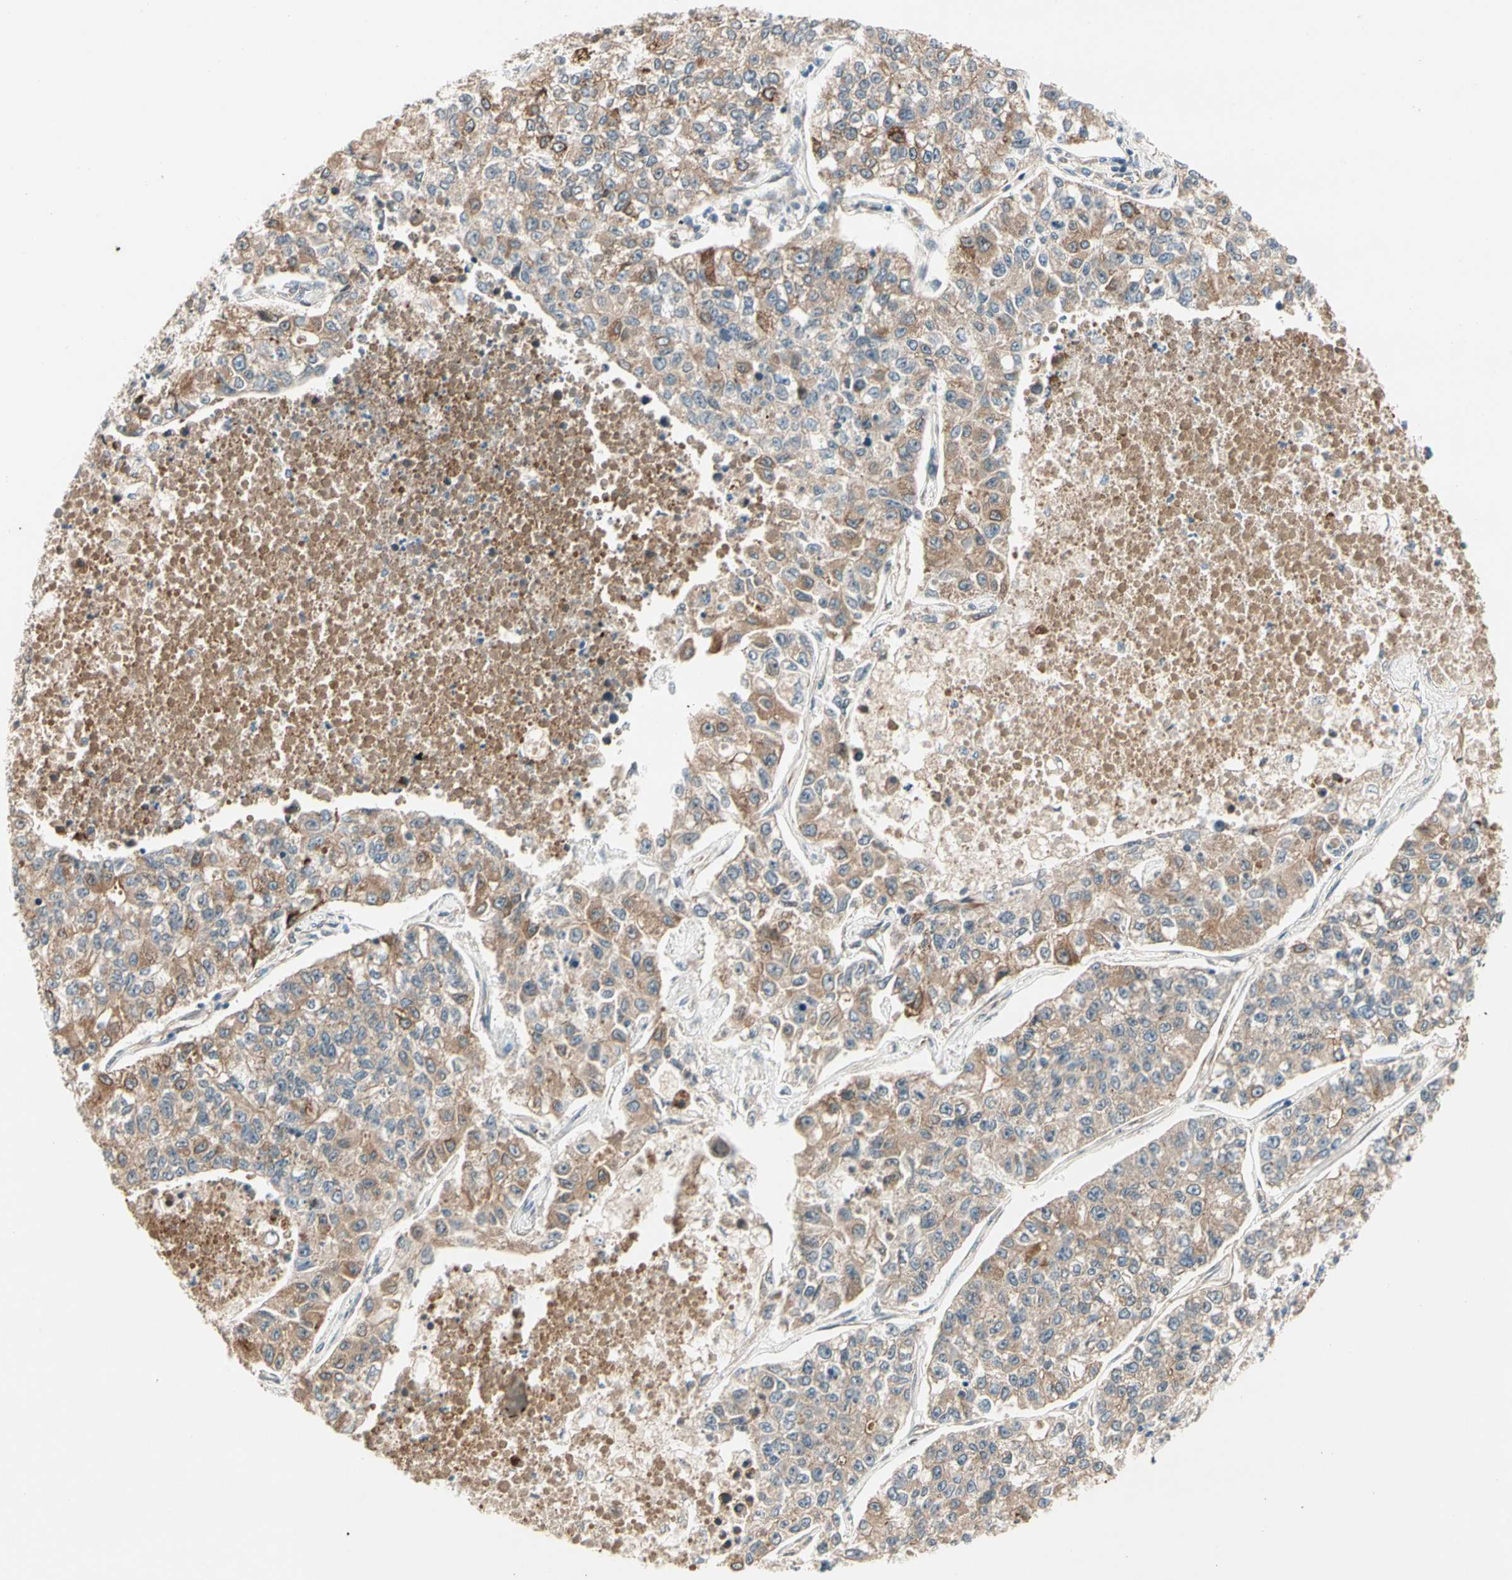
{"staining": {"intensity": "moderate", "quantity": ">75%", "location": "cytoplasmic/membranous"}, "tissue": "lung cancer", "cell_type": "Tumor cells", "image_type": "cancer", "snomed": [{"axis": "morphology", "description": "Adenocarcinoma, NOS"}, {"axis": "topography", "description": "Lung"}], "caption": "High-magnification brightfield microscopy of lung adenocarcinoma stained with DAB (brown) and counterstained with hematoxylin (blue). tumor cells exhibit moderate cytoplasmic/membranous positivity is identified in about>75% of cells.", "gene": "ROCK2", "patient": {"sex": "male", "age": 49}}